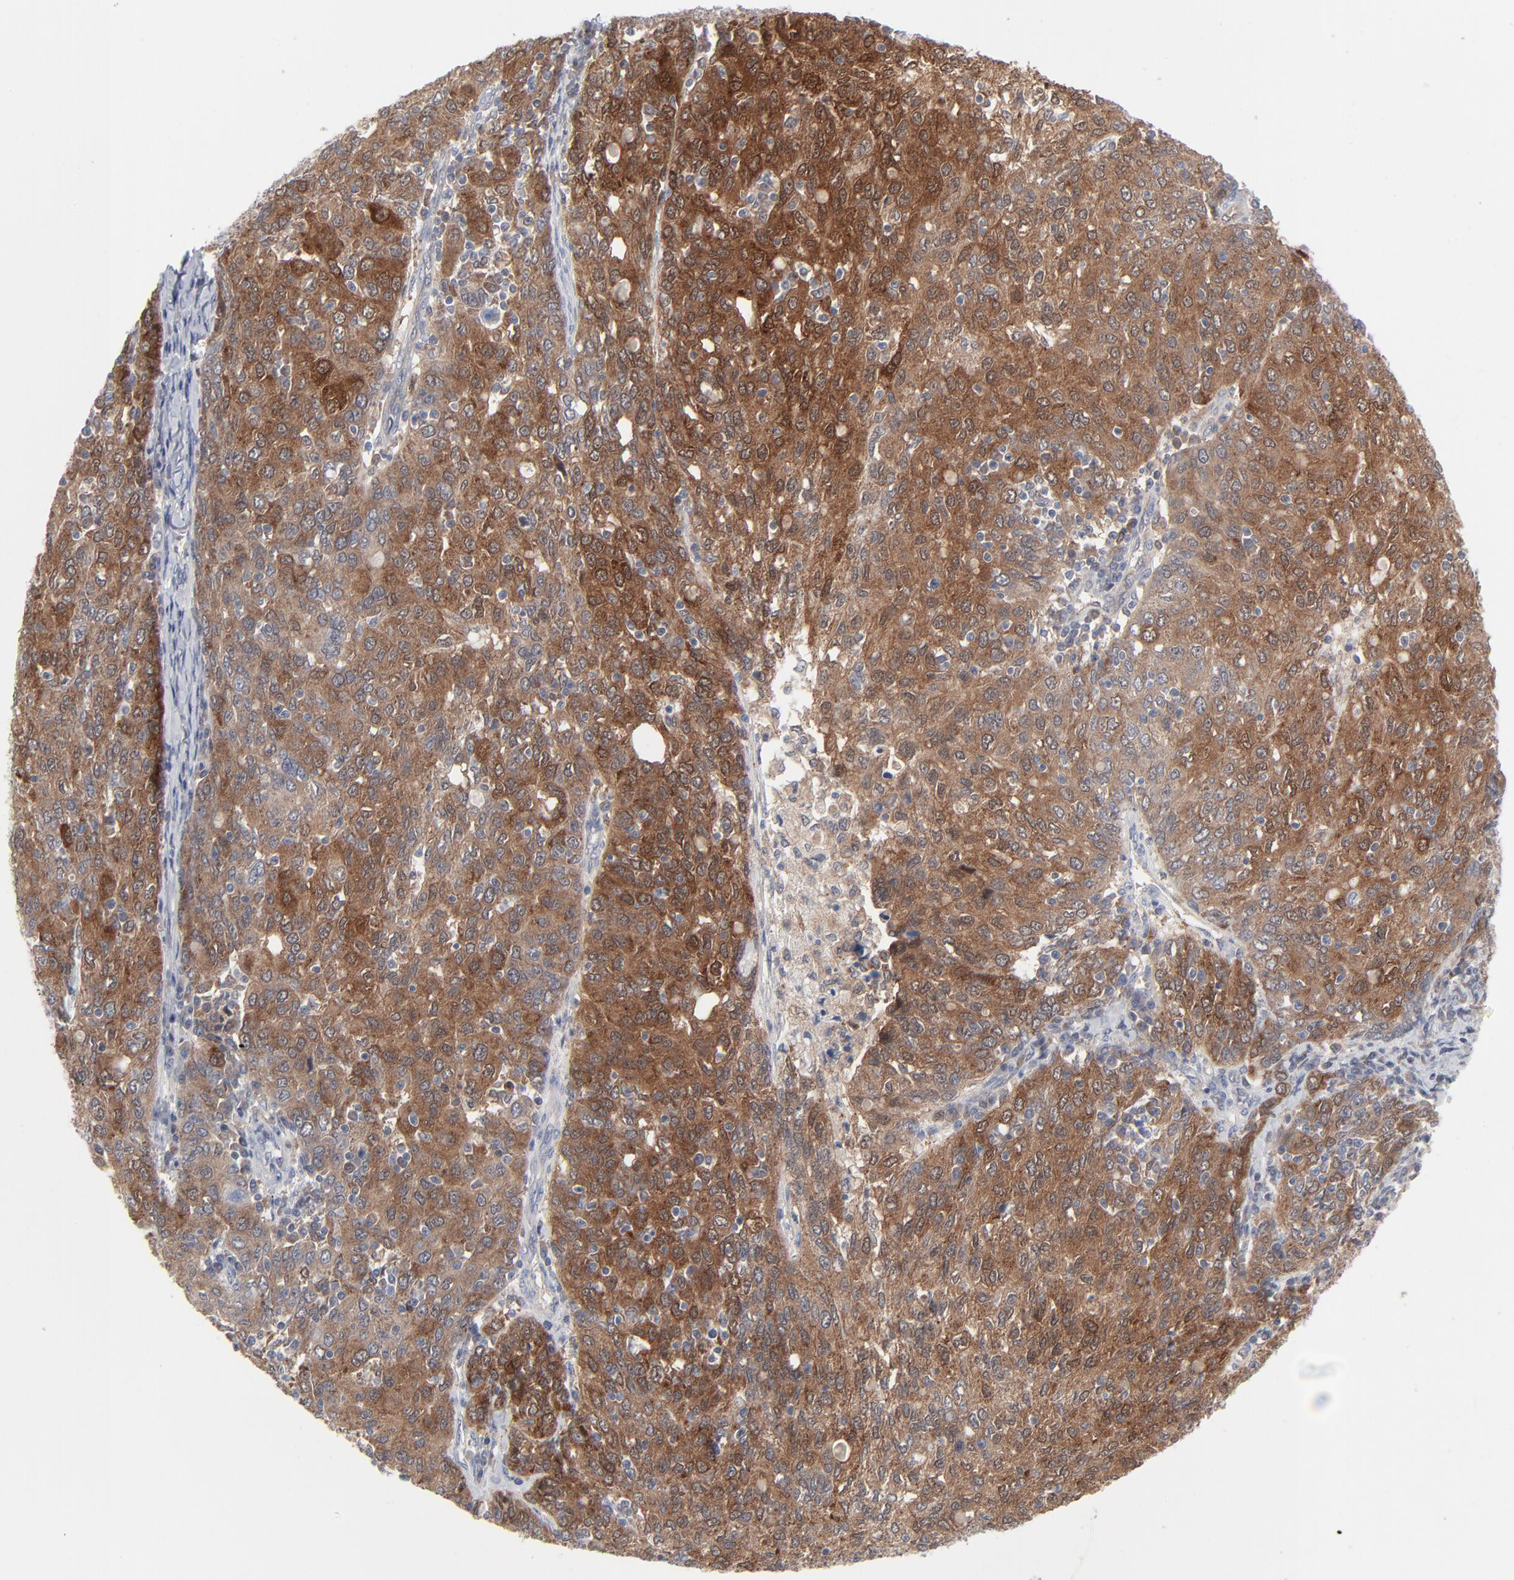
{"staining": {"intensity": "moderate", "quantity": "25%-75%", "location": "cytoplasmic/membranous"}, "tissue": "ovarian cancer", "cell_type": "Tumor cells", "image_type": "cancer", "snomed": [{"axis": "morphology", "description": "Carcinoma, endometroid"}, {"axis": "topography", "description": "Ovary"}], "caption": "Immunohistochemistry histopathology image of human ovarian cancer (endometroid carcinoma) stained for a protein (brown), which displays medium levels of moderate cytoplasmic/membranous staining in about 25%-75% of tumor cells.", "gene": "BID", "patient": {"sex": "female", "age": 50}}